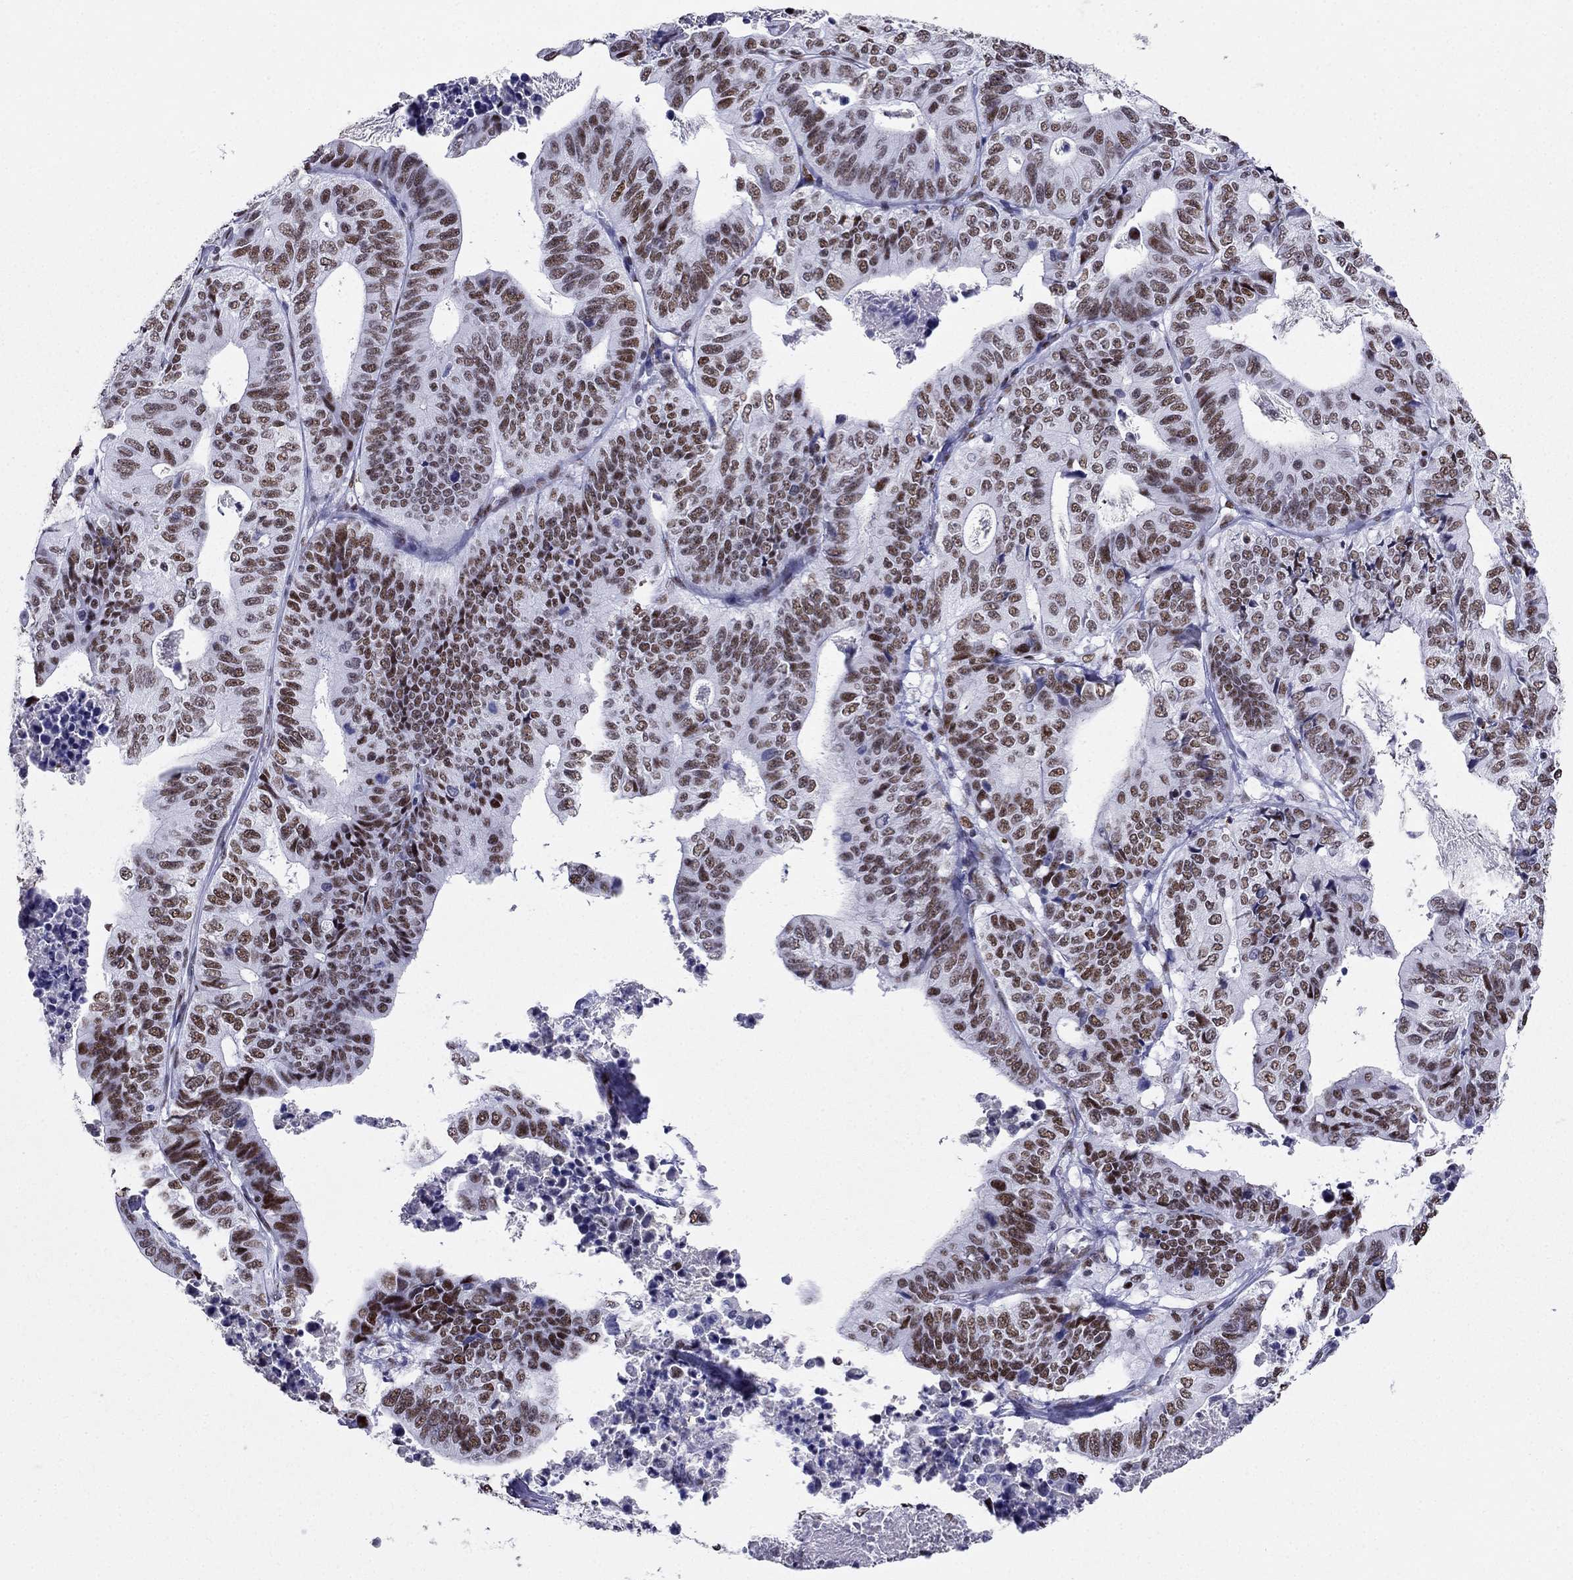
{"staining": {"intensity": "strong", "quantity": ">75%", "location": "nuclear"}, "tissue": "stomach cancer", "cell_type": "Tumor cells", "image_type": "cancer", "snomed": [{"axis": "morphology", "description": "Adenocarcinoma, NOS"}, {"axis": "topography", "description": "Stomach, upper"}], "caption": "DAB immunohistochemical staining of adenocarcinoma (stomach) reveals strong nuclear protein positivity in about >75% of tumor cells.", "gene": "PPM1G", "patient": {"sex": "female", "age": 67}}